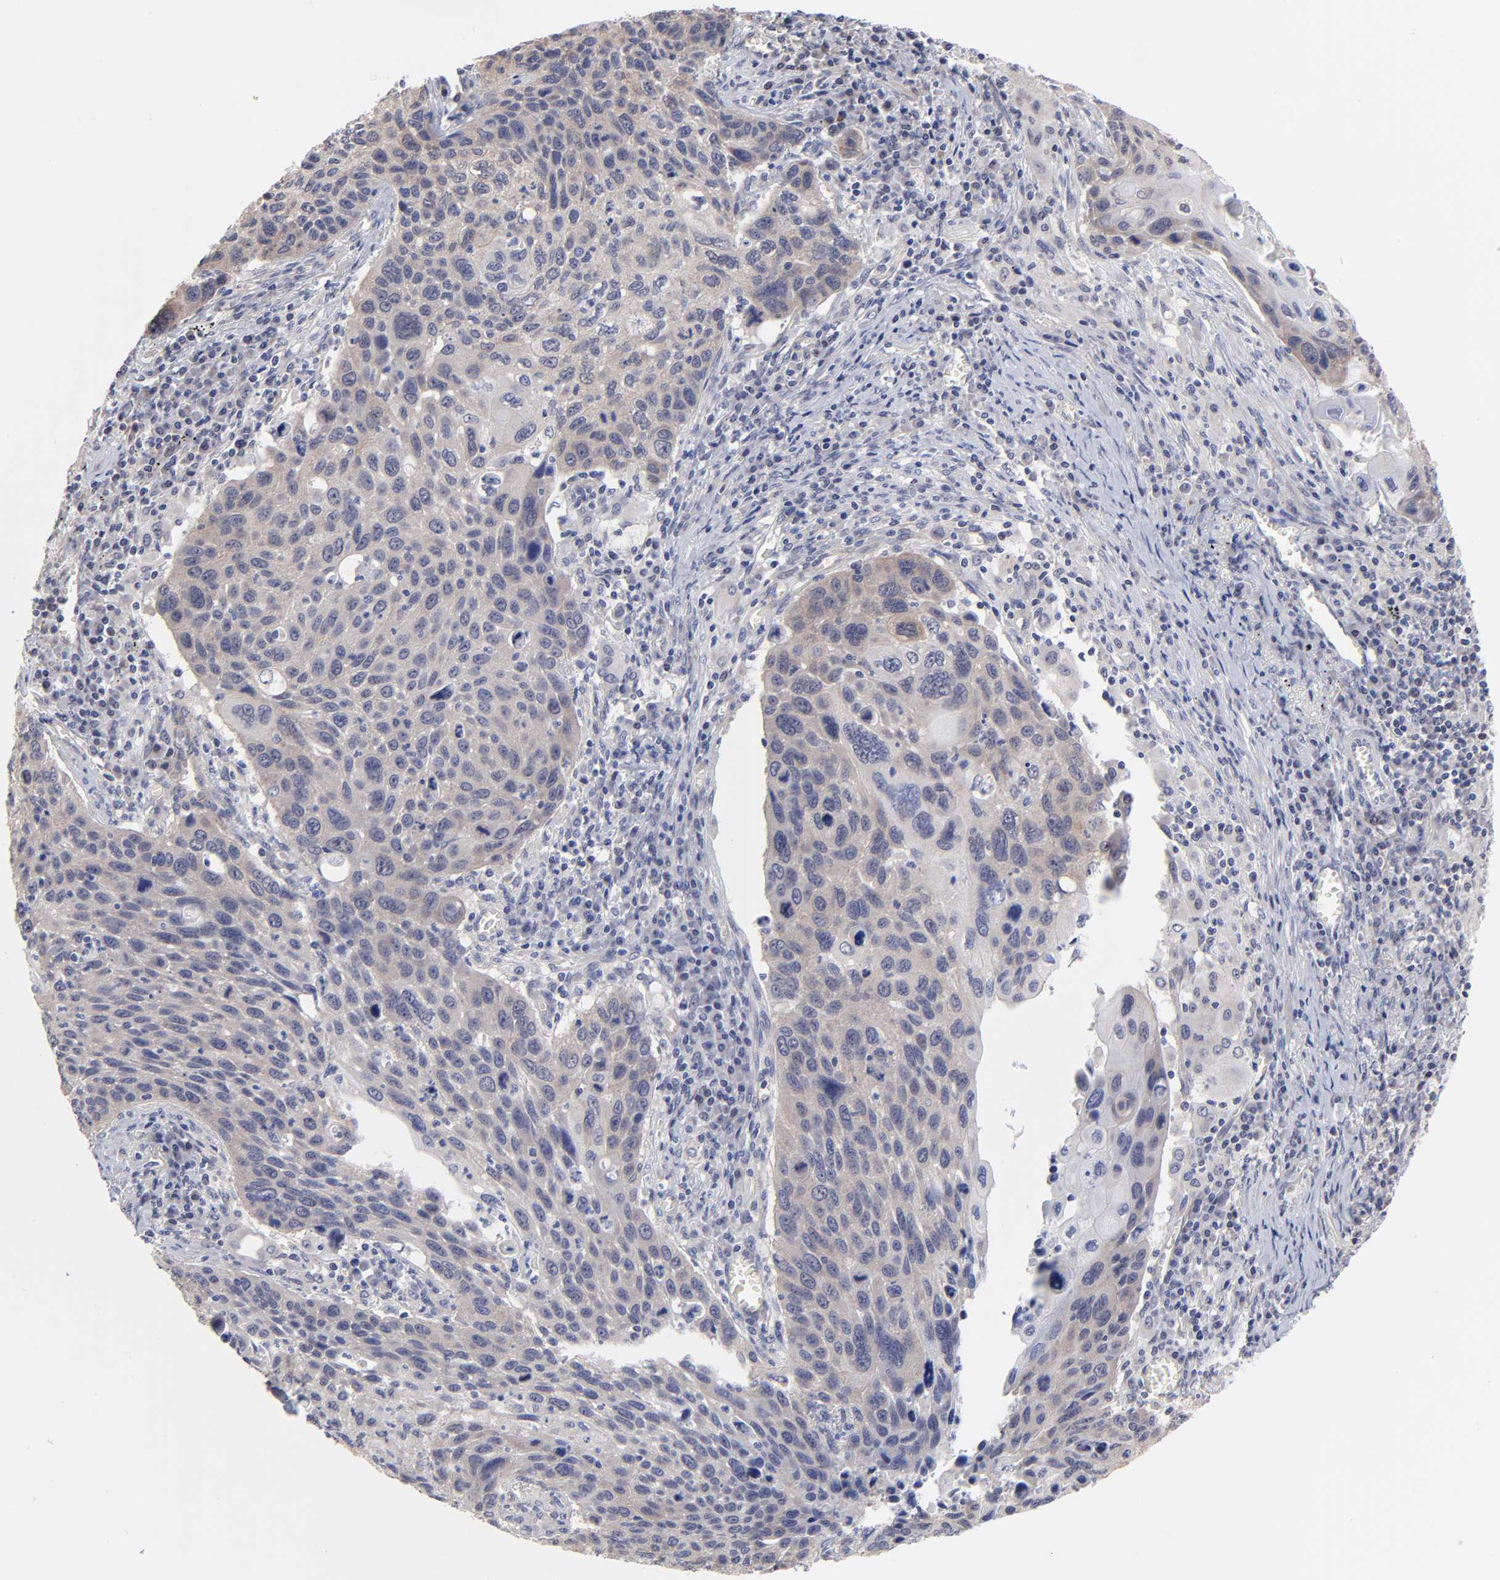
{"staining": {"intensity": "weak", "quantity": ">75%", "location": "cytoplasmic/membranous"}, "tissue": "lung cancer", "cell_type": "Tumor cells", "image_type": "cancer", "snomed": [{"axis": "morphology", "description": "Squamous cell carcinoma, NOS"}, {"axis": "topography", "description": "Lung"}], "caption": "Immunohistochemistry histopathology image of human lung cancer stained for a protein (brown), which reveals low levels of weak cytoplasmic/membranous expression in about >75% of tumor cells.", "gene": "FBXO8", "patient": {"sex": "male", "age": 68}}